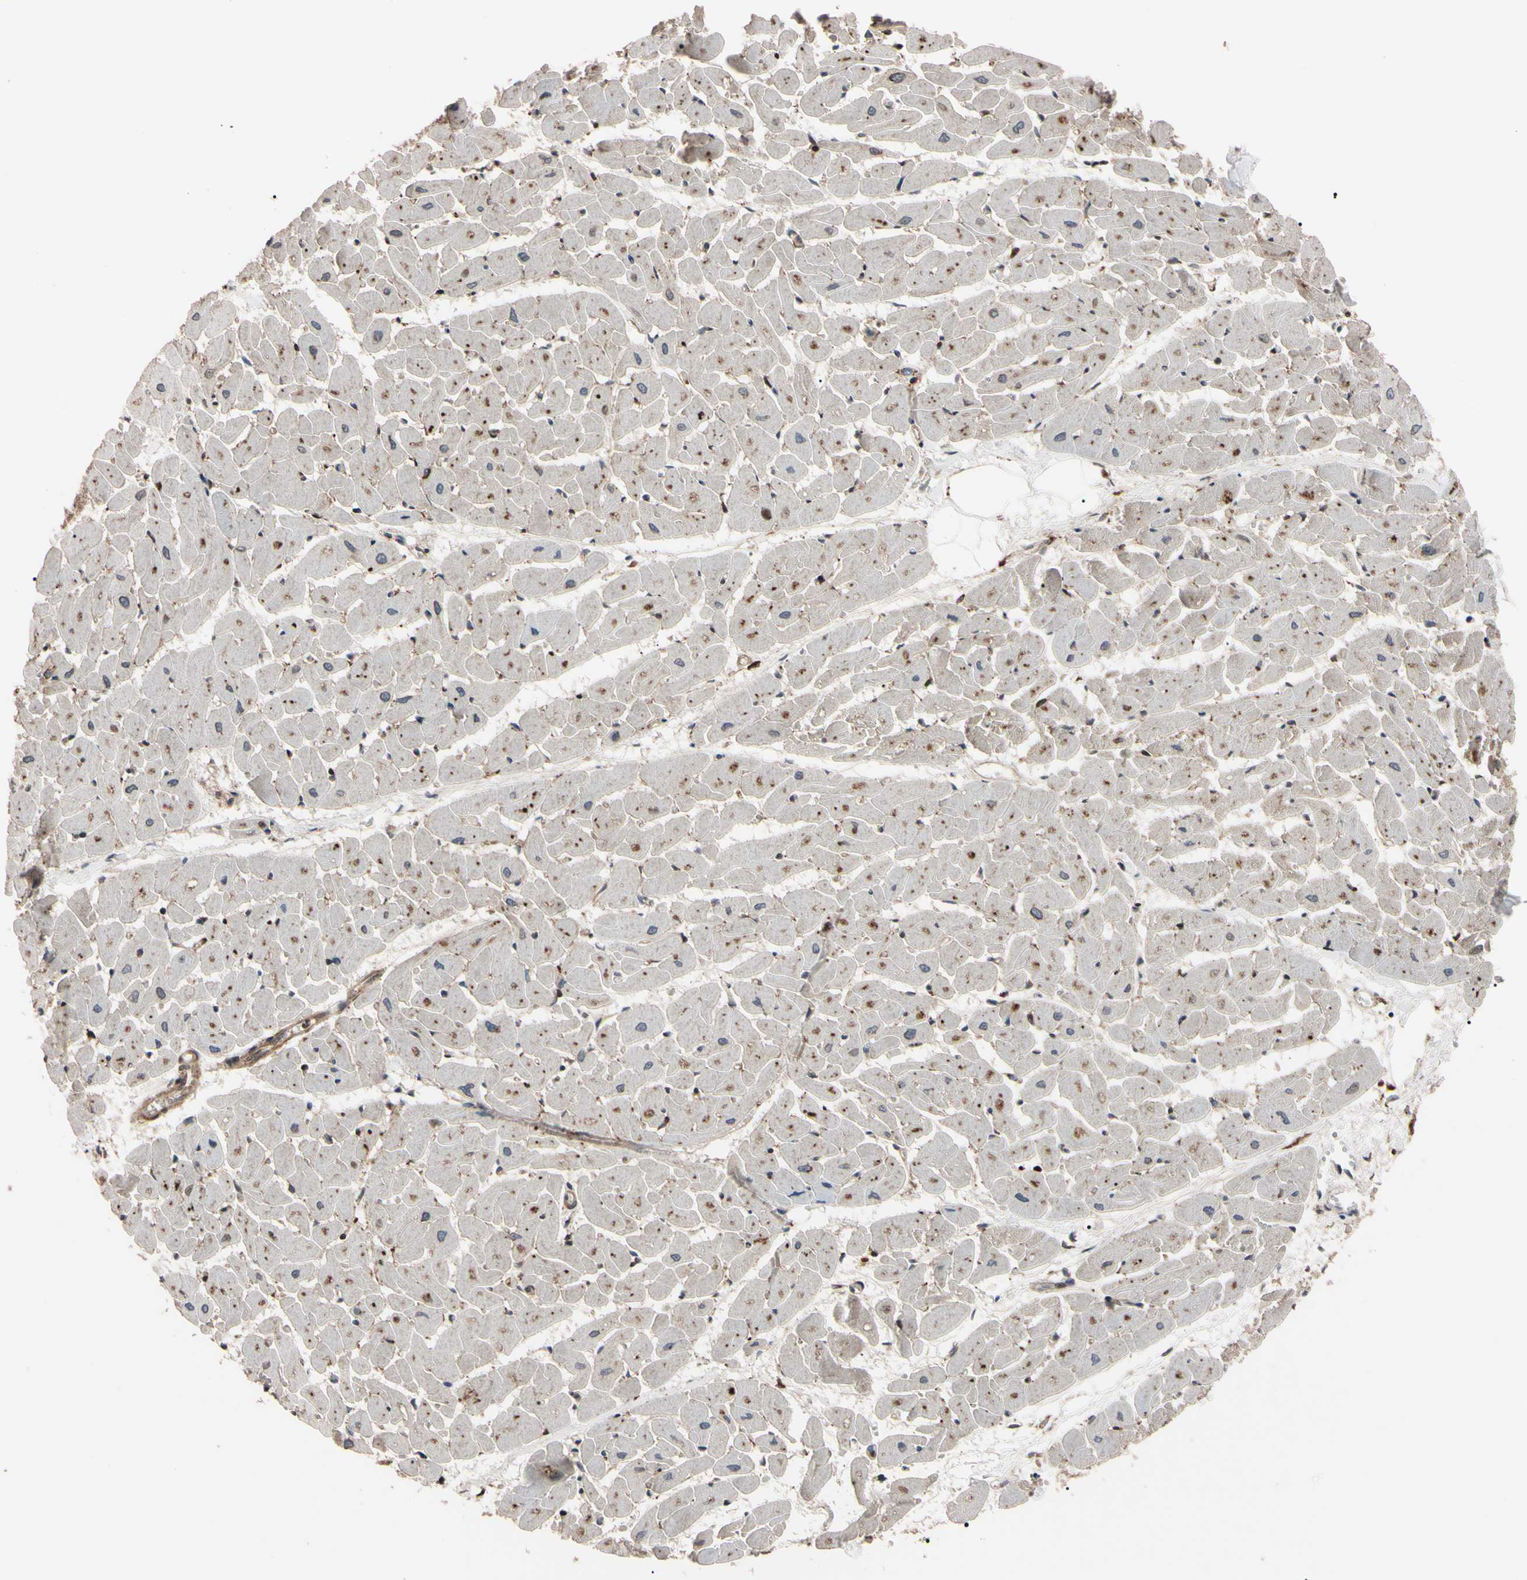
{"staining": {"intensity": "moderate", "quantity": "25%-75%", "location": "cytoplasmic/membranous"}, "tissue": "heart muscle", "cell_type": "Cardiomyocytes", "image_type": "normal", "snomed": [{"axis": "morphology", "description": "Normal tissue, NOS"}, {"axis": "topography", "description": "Heart"}], "caption": "High-magnification brightfield microscopy of unremarkable heart muscle stained with DAB (3,3'-diaminobenzidine) (brown) and counterstained with hematoxylin (blue). cardiomyocytes exhibit moderate cytoplasmic/membranous positivity is appreciated in approximately25%-75% of cells.", "gene": "GUCY1B1", "patient": {"sex": "female", "age": 19}}